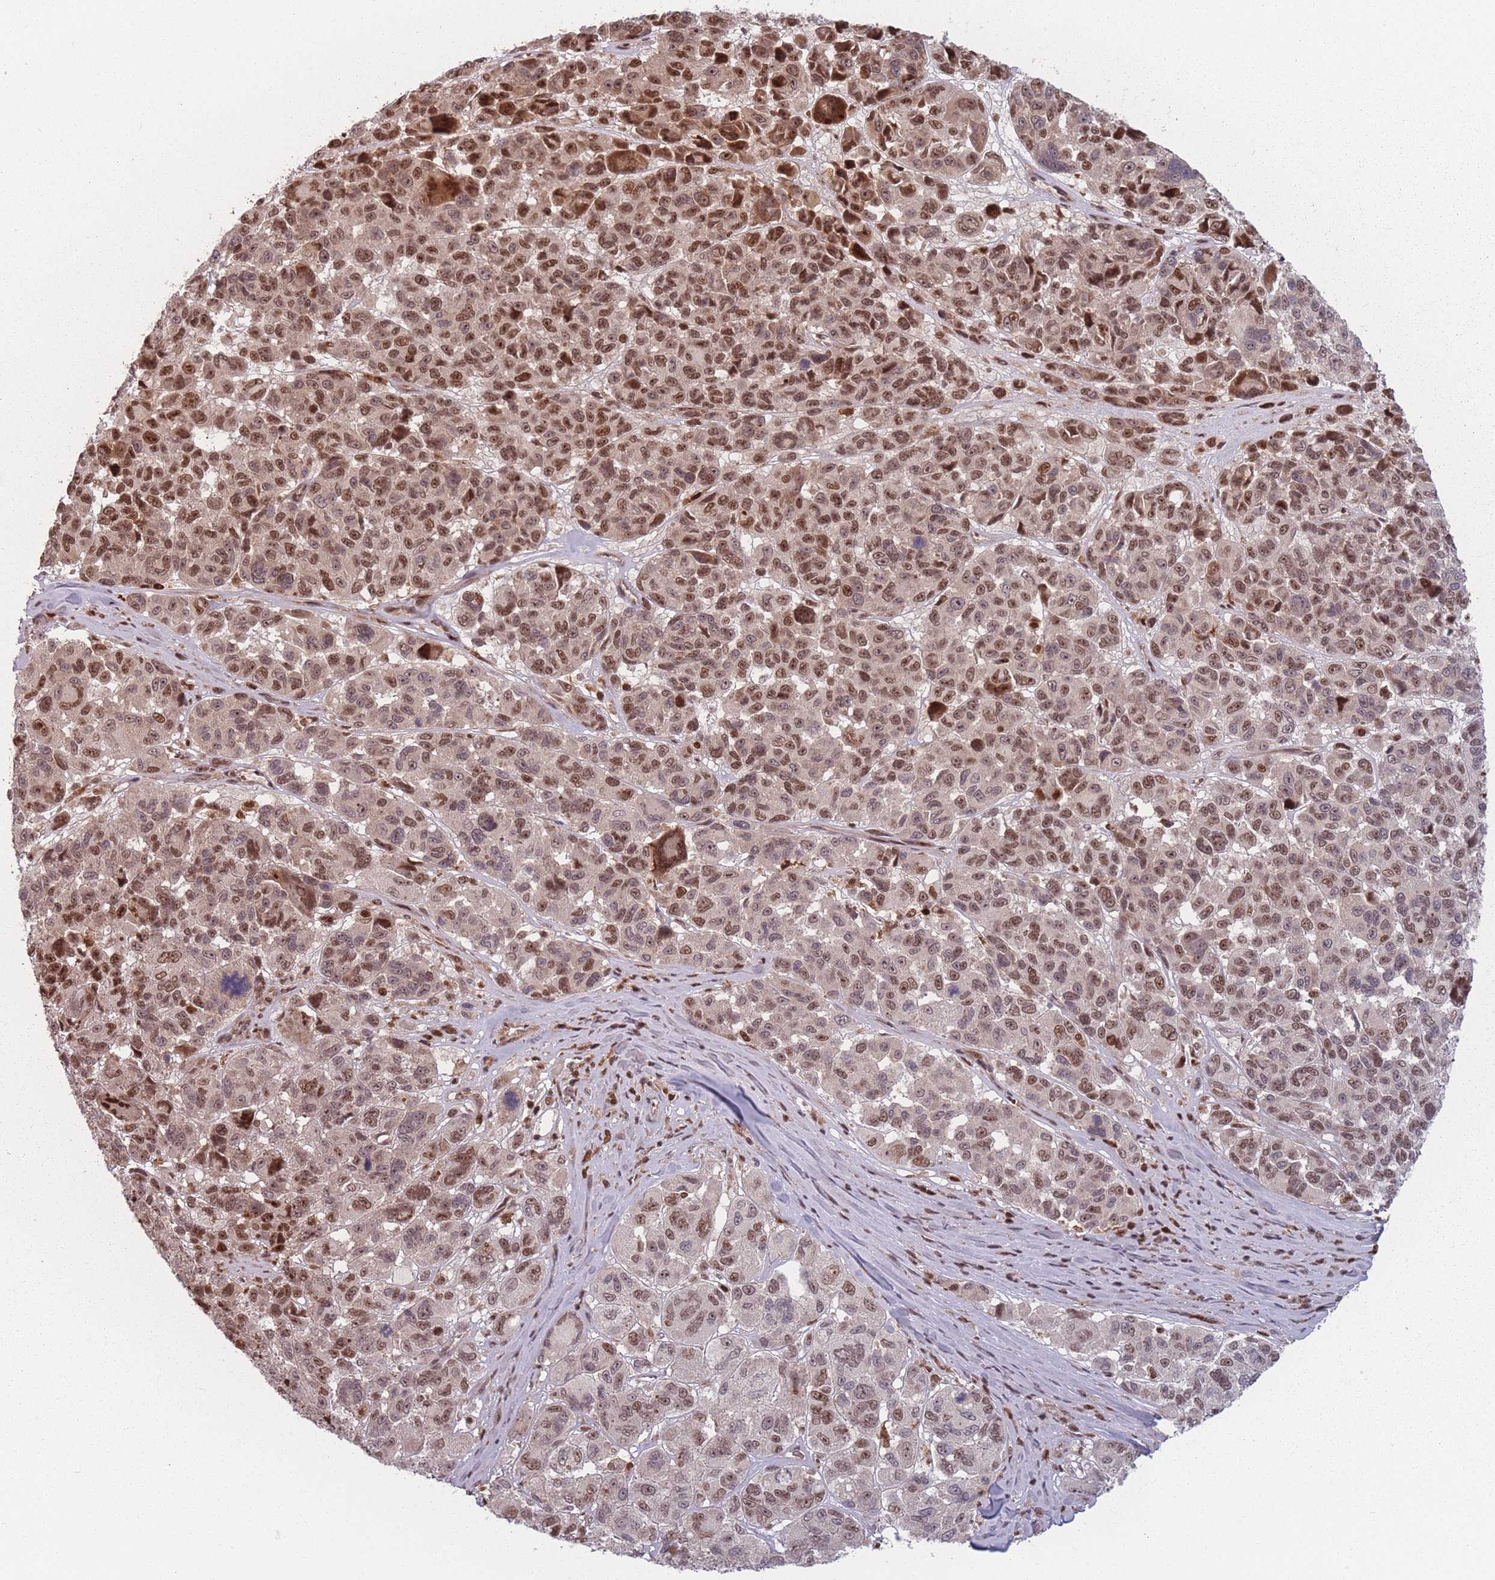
{"staining": {"intensity": "moderate", "quantity": ">75%", "location": "nuclear"}, "tissue": "melanoma", "cell_type": "Tumor cells", "image_type": "cancer", "snomed": [{"axis": "morphology", "description": "Malignant melanoma, NOS"}, {"axis": "topography", "description": "Skin"}], "caption": "Approximately >75% of tumor cells in malignant melanoma show moderate nuclear protein staining as visualized by brown immunohistochemical staining.", "gene": "WDR55", "patient": {"sex": "female", "age": 66}}